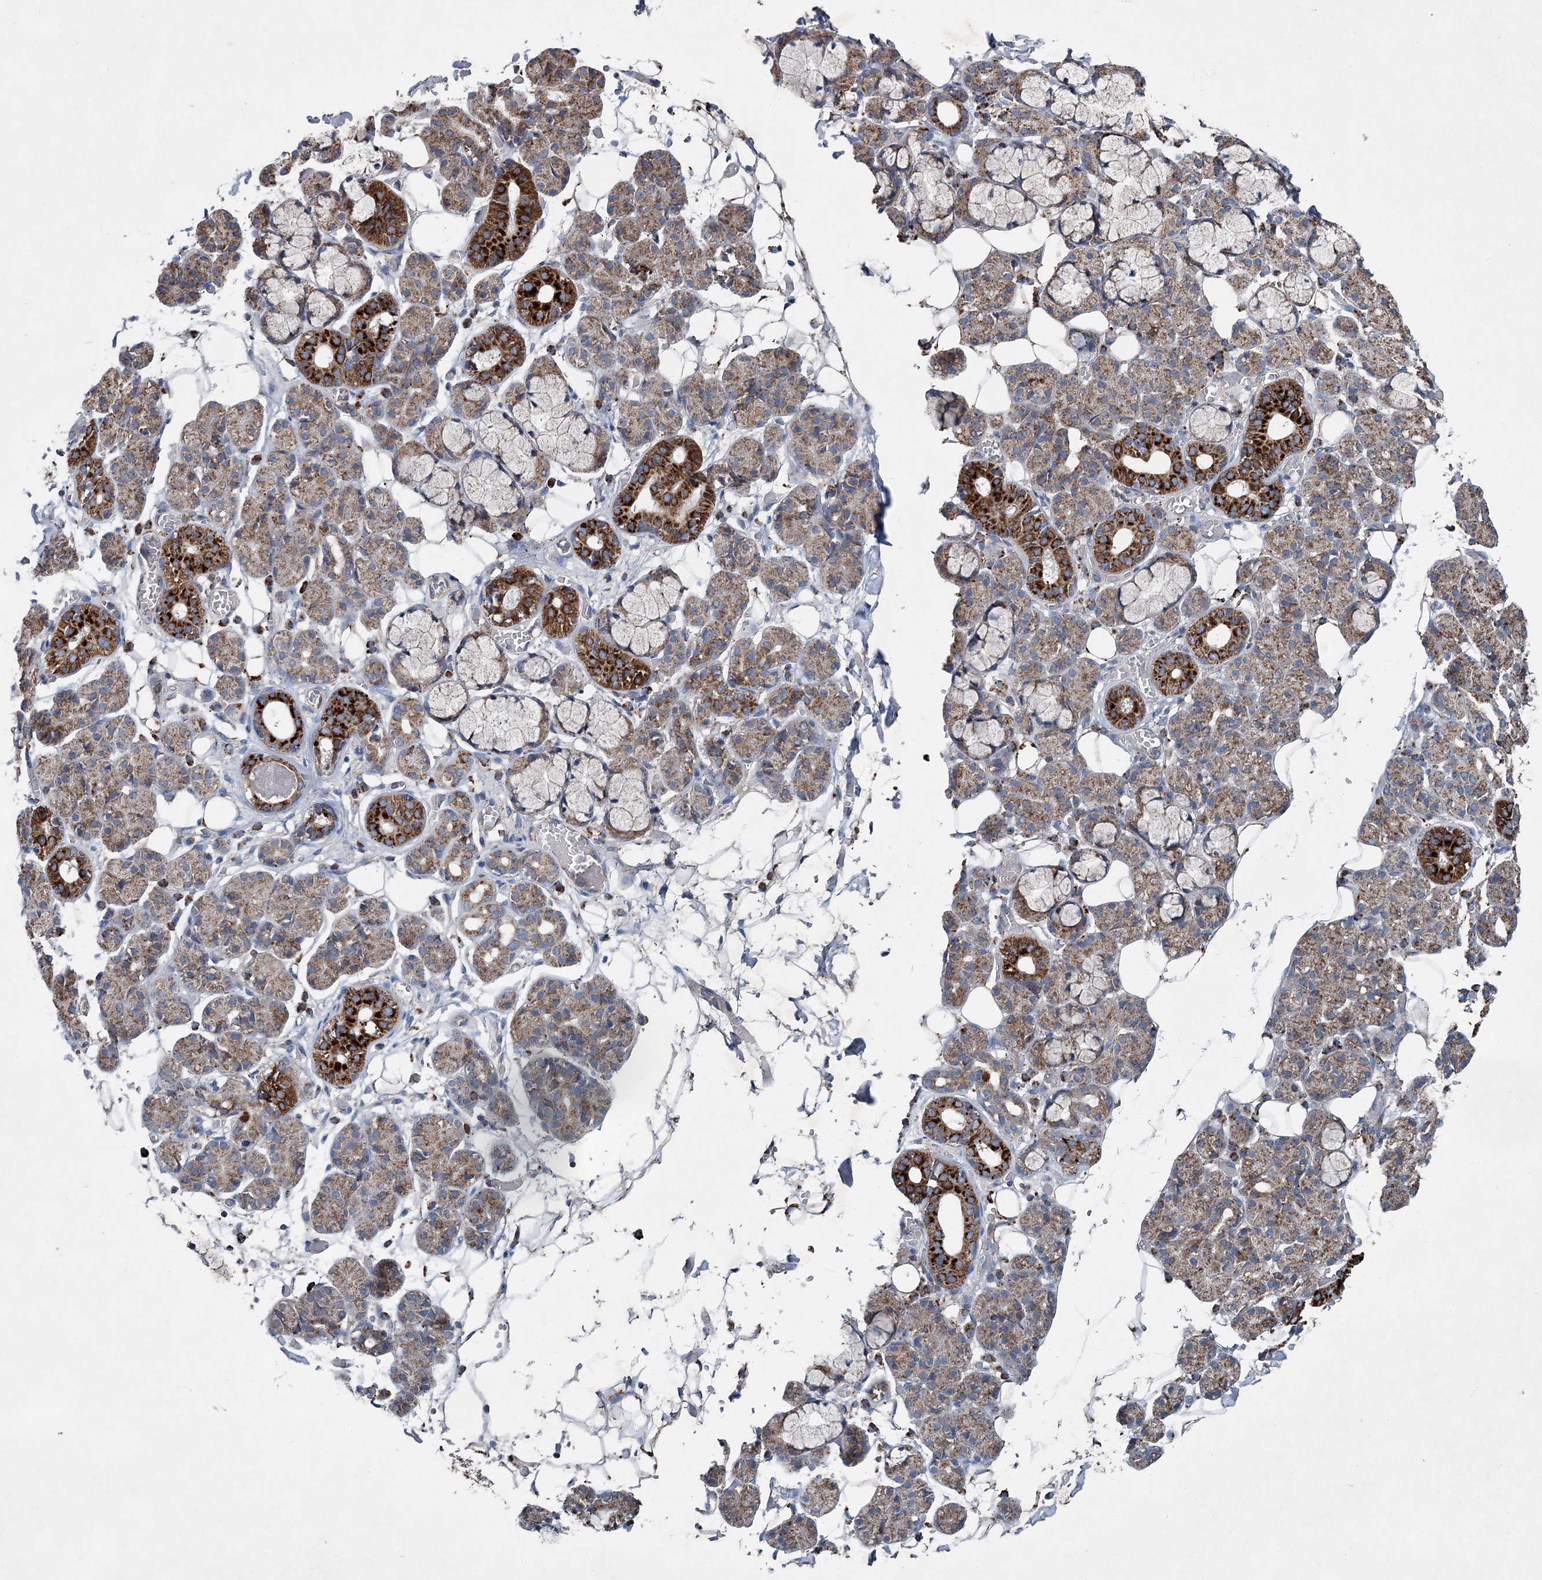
{"staining": {"intensity": "strong", "quantity": "25%-75%", "location": "cytoplasmic/membranous"}, "tissue": "salivary gland", "cell_type": "Glandular cells", "image_type": "normal", "snomed": [{"axis": "morphology", "description": "Normal tissue, NOS"}, {"axis": "topography", "description": "Salivary gland"}], "caption": "Immunohistochemical staining of normal human salivary gland demonstrates high levels of strong cytoplasmic/membranous staining in approximately 25%-75% of glandular cells. (brown staining indicates protein expression, while blue staining denotes nuclei).", "gene": "SPAG16", "patient": {"sex": "male", "age": 63}}